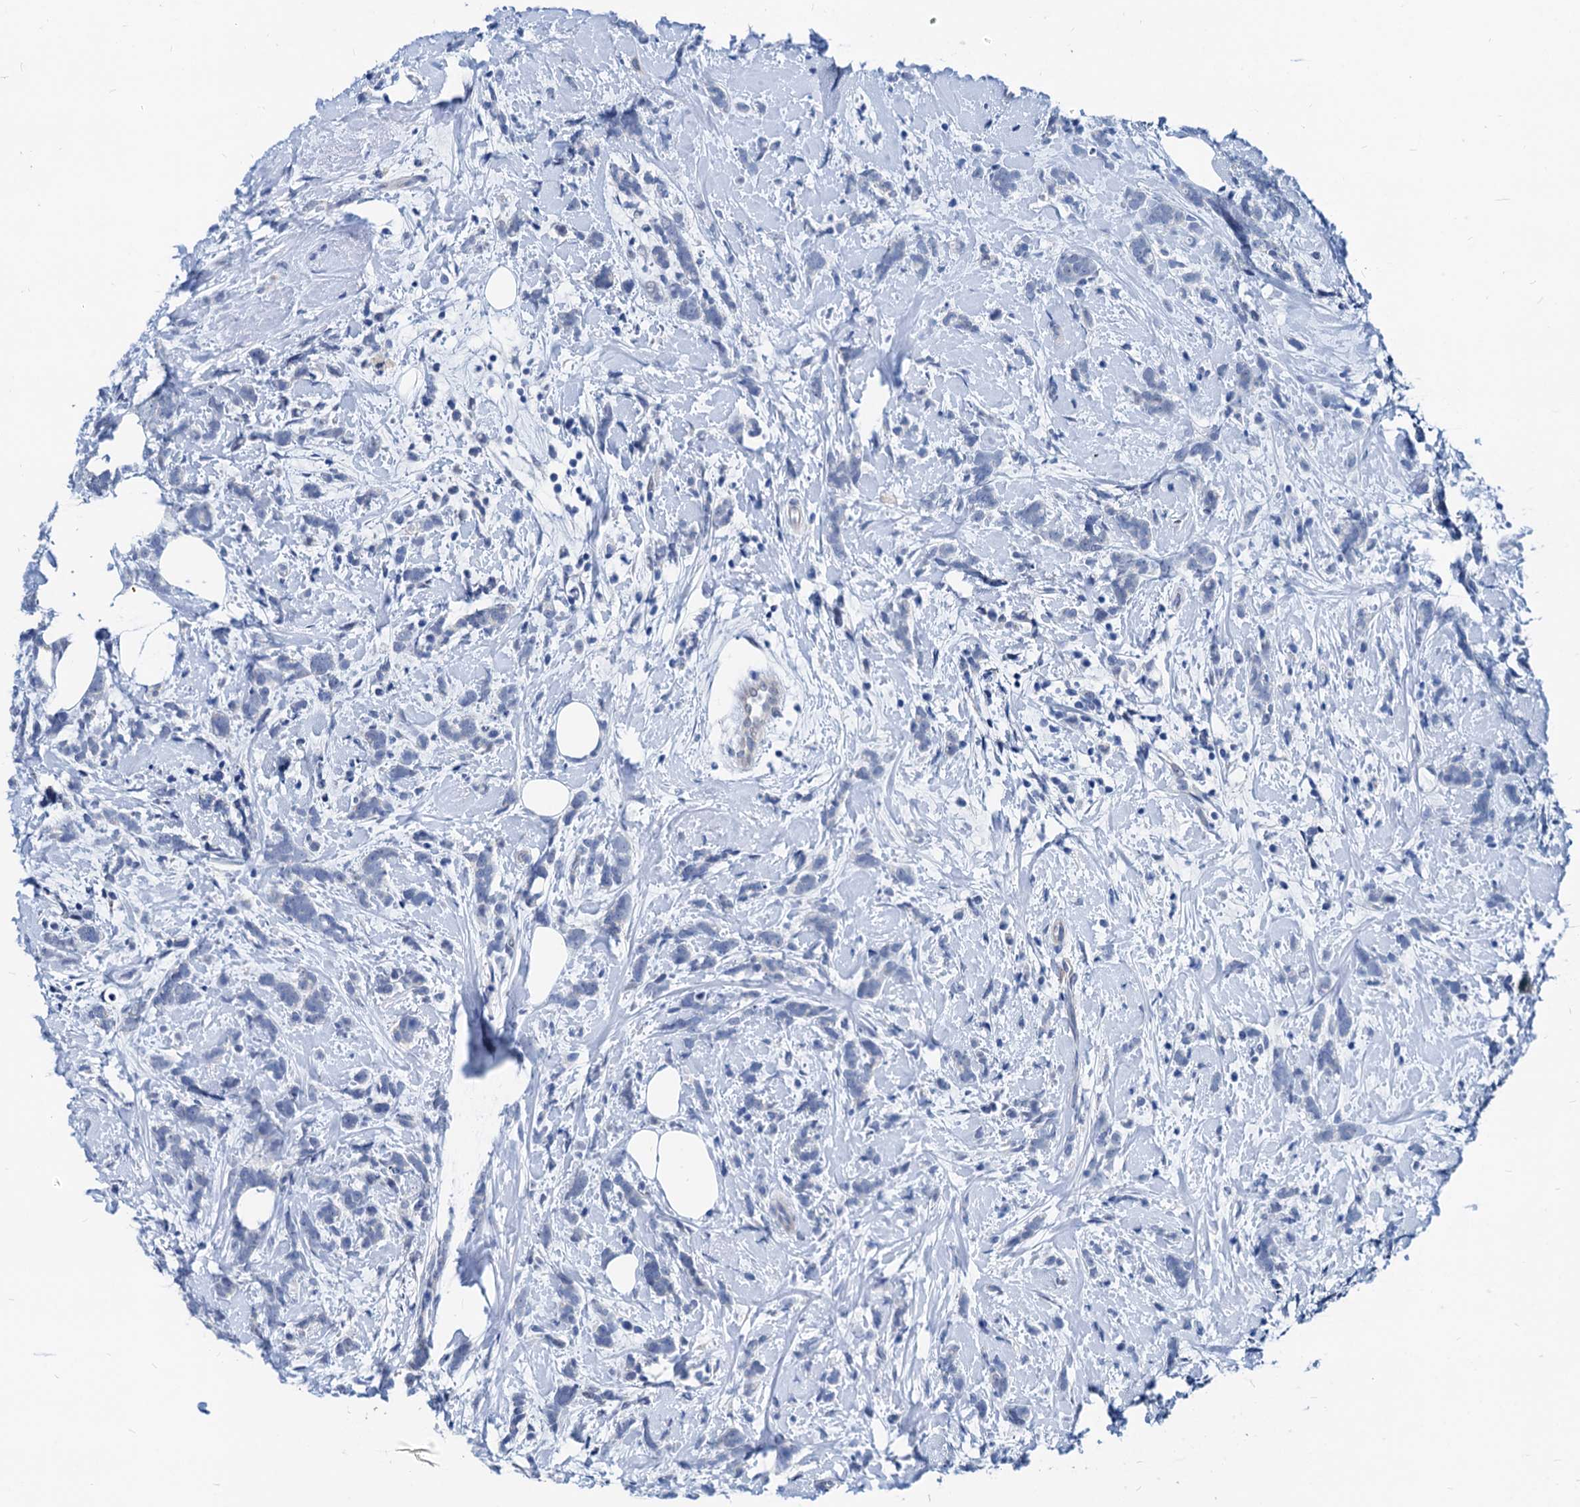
{"staining": {"intensity": "negative", "quantity": "none", "location": "none"}, "tissue": "breast cancer", "cell_type": "Tumor cells", "image_type": "cancer", "snomed": [{"axis": "morphology", "description": "Lobular carcinoma"}, {"axis": "topography", "description": "Breast"}], "caption": "Immunohistochemistry of human lobular carcinoma (breast) exhibits no staining in tumor cells.", "gene": "HSF2", "patient": {"sex": "female", "age": 58}}